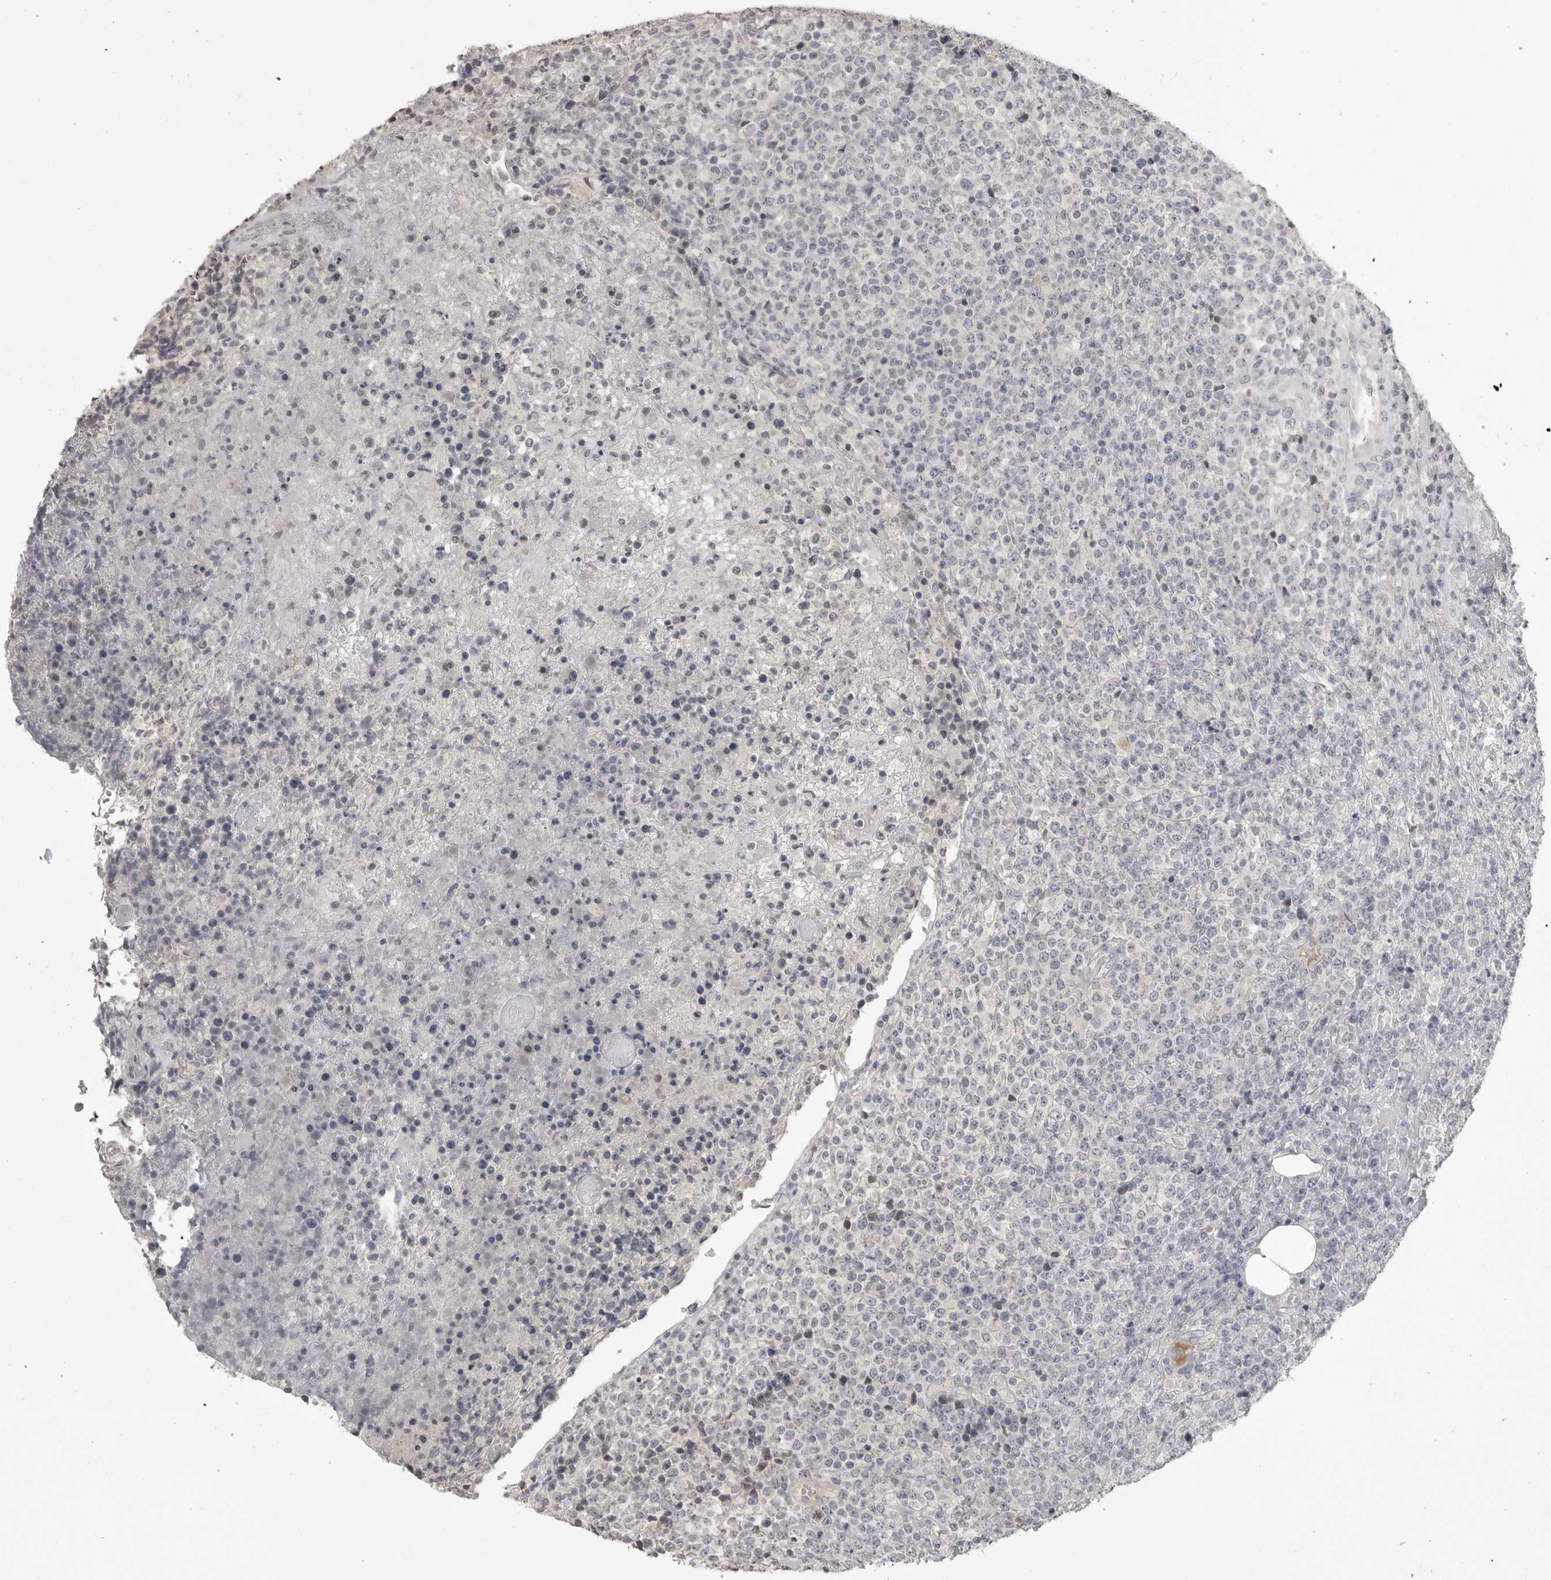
{"staining": {"intensity": "negative", "quantity": "none", "location": "none"}, "tissue": "lymphoma", "cell_type": "Tumor cells", "image_type": "cancer", "snomed": [{"axis": "morphology", "description": "Malignant lymphoma, non-Hodgkin's type, High grade"}, {"axis": "topography", "description": "Lymph node"}], "caption": "Malignant lymphoma, non-Hodgkin's type (high-grade) was stained to show a protein in brown. There is no significant staining in tumor cells.", "gene": "GPN2", "patient": {"sex": "male", "age": 13}}